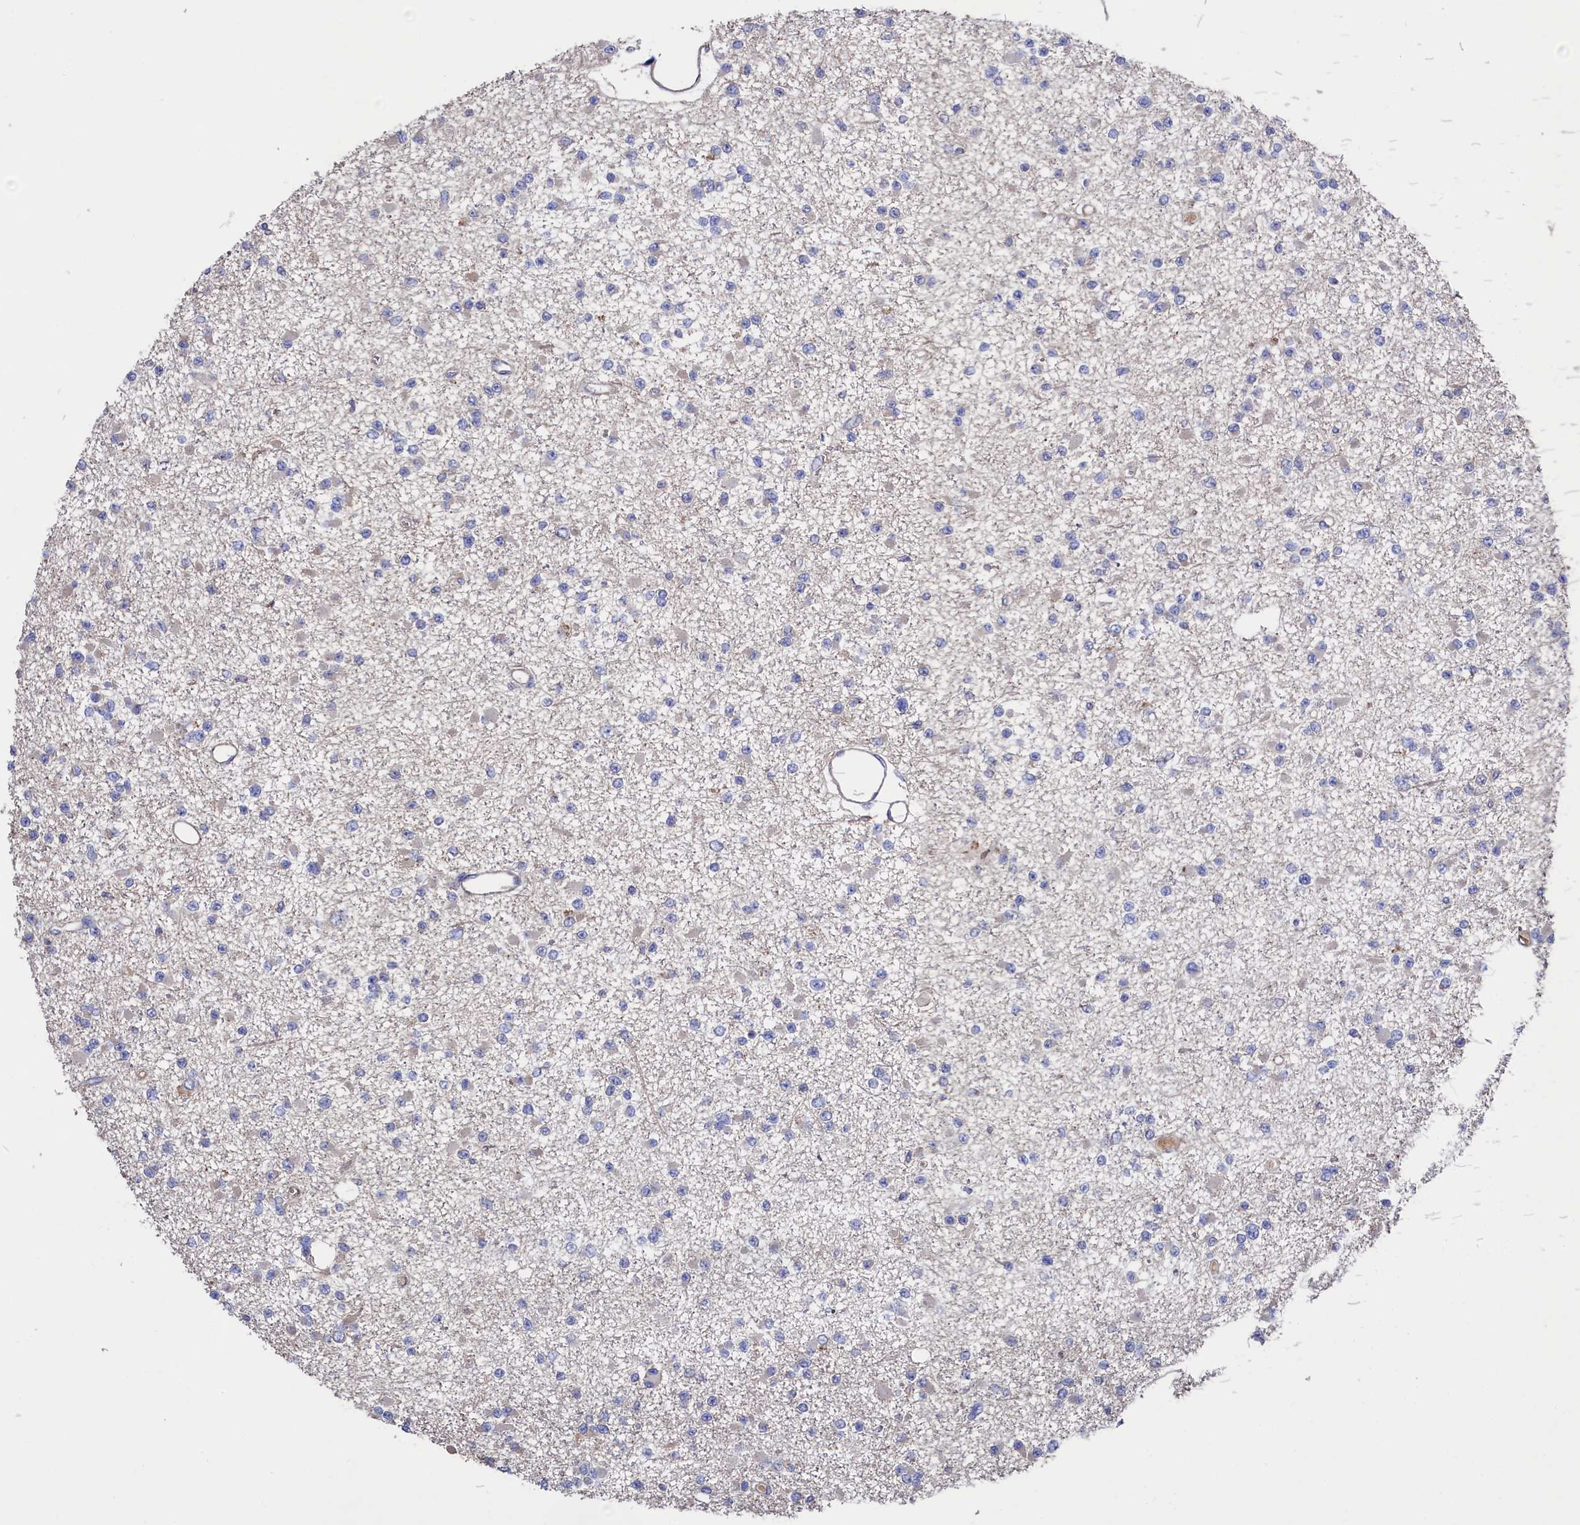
{"staining": {"intensity": "negative", "quantity": "none", "location": "none"}, "tissue": "glioma", "cell_type": "Tumor cells", "image_type": "cancer", "snomed": [{"axis": "morphology", "description": "Glioma, malignant, Low grade"}, {"axis": "topography", "description": "Brain"}], "caption": "The histopathology image shows no significant positivity in tumor cells of glioma.", "gene": "TK2", "patient": {"sex": "female", "age": 22}}